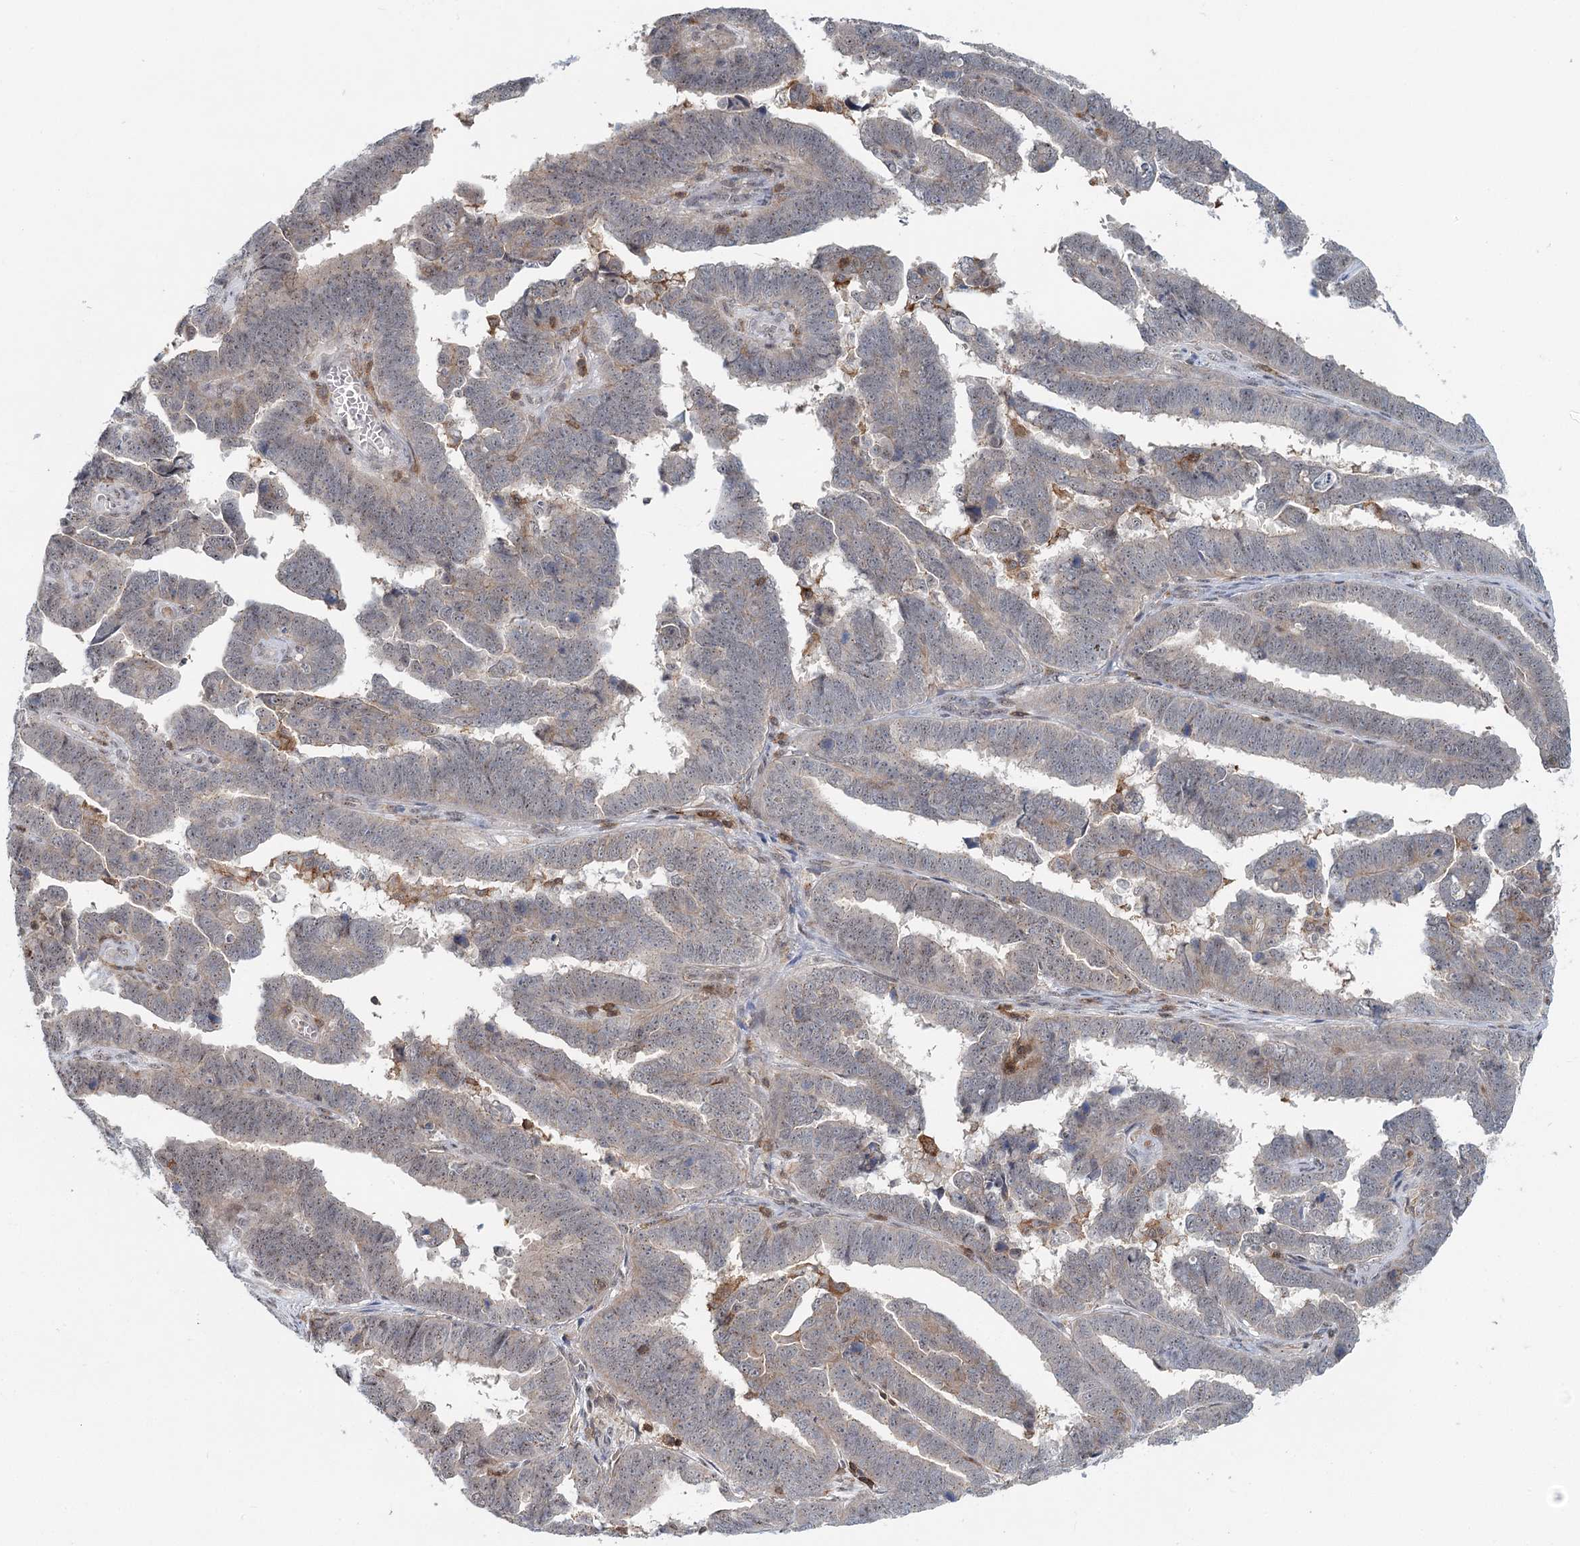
{"staining": {"intensity": "weak", "quantity": "25%-75%", "location": "nuclear"}, "tissue": "endometrial cancer", "cell_type": "Tumor cells", "image_type": "cancer", "snomed": [{"axis": "morphology", "description": "Adenocarcinoma, NOS"}, {"axis": "topography", "description": "Endometrium"}], "caption": "Weak nuclear positivity is appreciated in about 25%-75% of tumor cells in endometrial cancer (adenocarcinoma). The staining was performed using DAB, with brown indicating positive protein expression. Nuclei are stained blue with hematoxylin.", "gene": "CDC42SE2", "patient": {"sex": "female", "age": 75}}